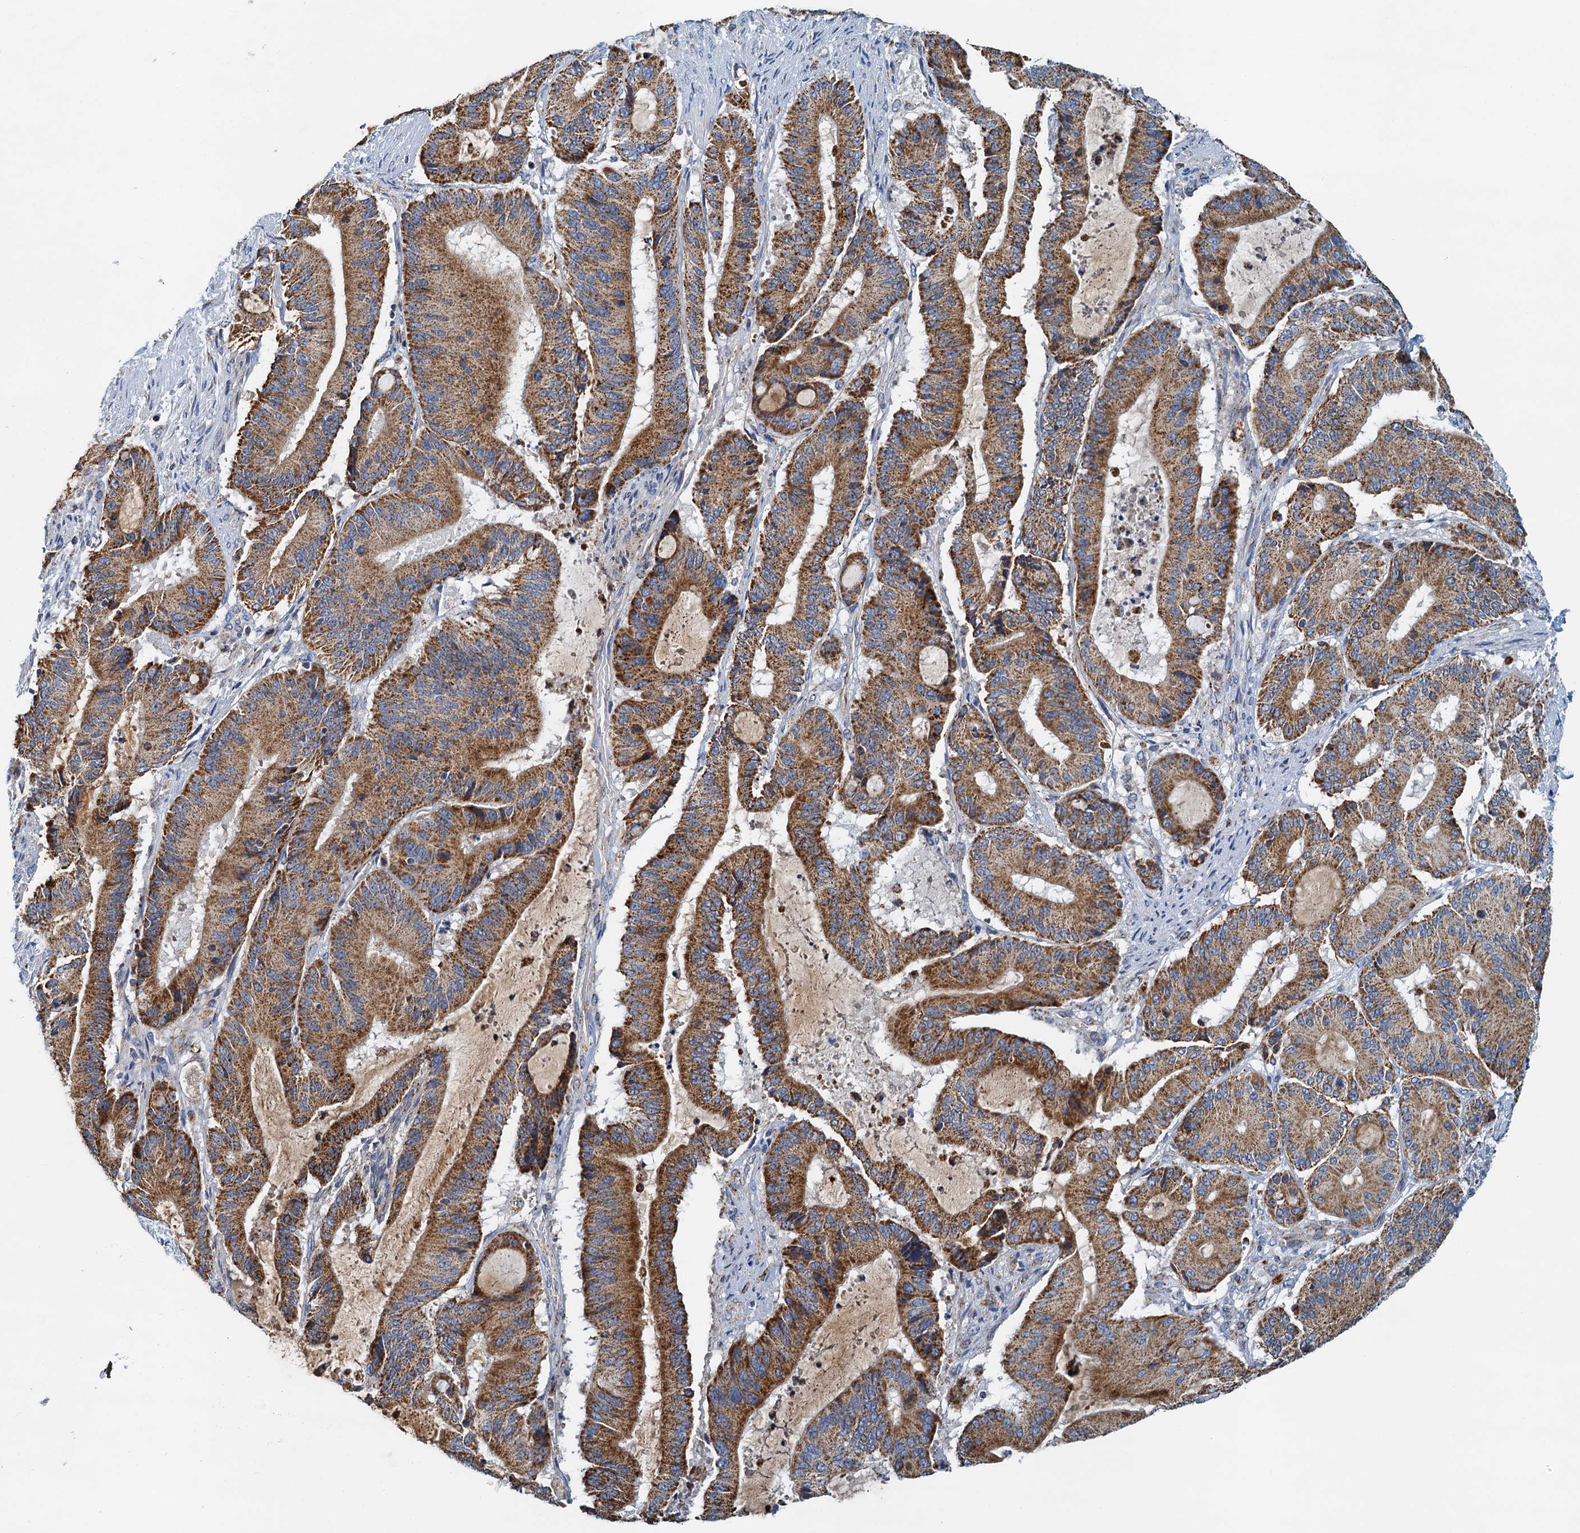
{"staining": {"intensity": "strong", "quantity": ">75%", "location": "cytoplasmic/membranous"}, "tissue": "liver cancer", "cell_type": "Tumor cells", "image_type": "cancer", "snomed": [{"axis": "morphology", "description": "Normal tissue, NOS"}, {"axis": "morphology", "description": "Cholangiocarcinoma"}, {"axis": "topography", "description": "Liver"}, {"axis": "topography", "description": "Peripheral nerve tissue"}], "caption": "Liver cancer (cholangiocarcinoma) stained with DAB (3,3'-diaminobenzidine) immunohistochemistry displays high levels of strong cytoplasmic/membranous expression in approximately >75% of tumor cells. (Brightfield microscopy of DAB IHC at high magnification).", "gene": "POC1A", "patient": {"sex": "female", "age": 73}}